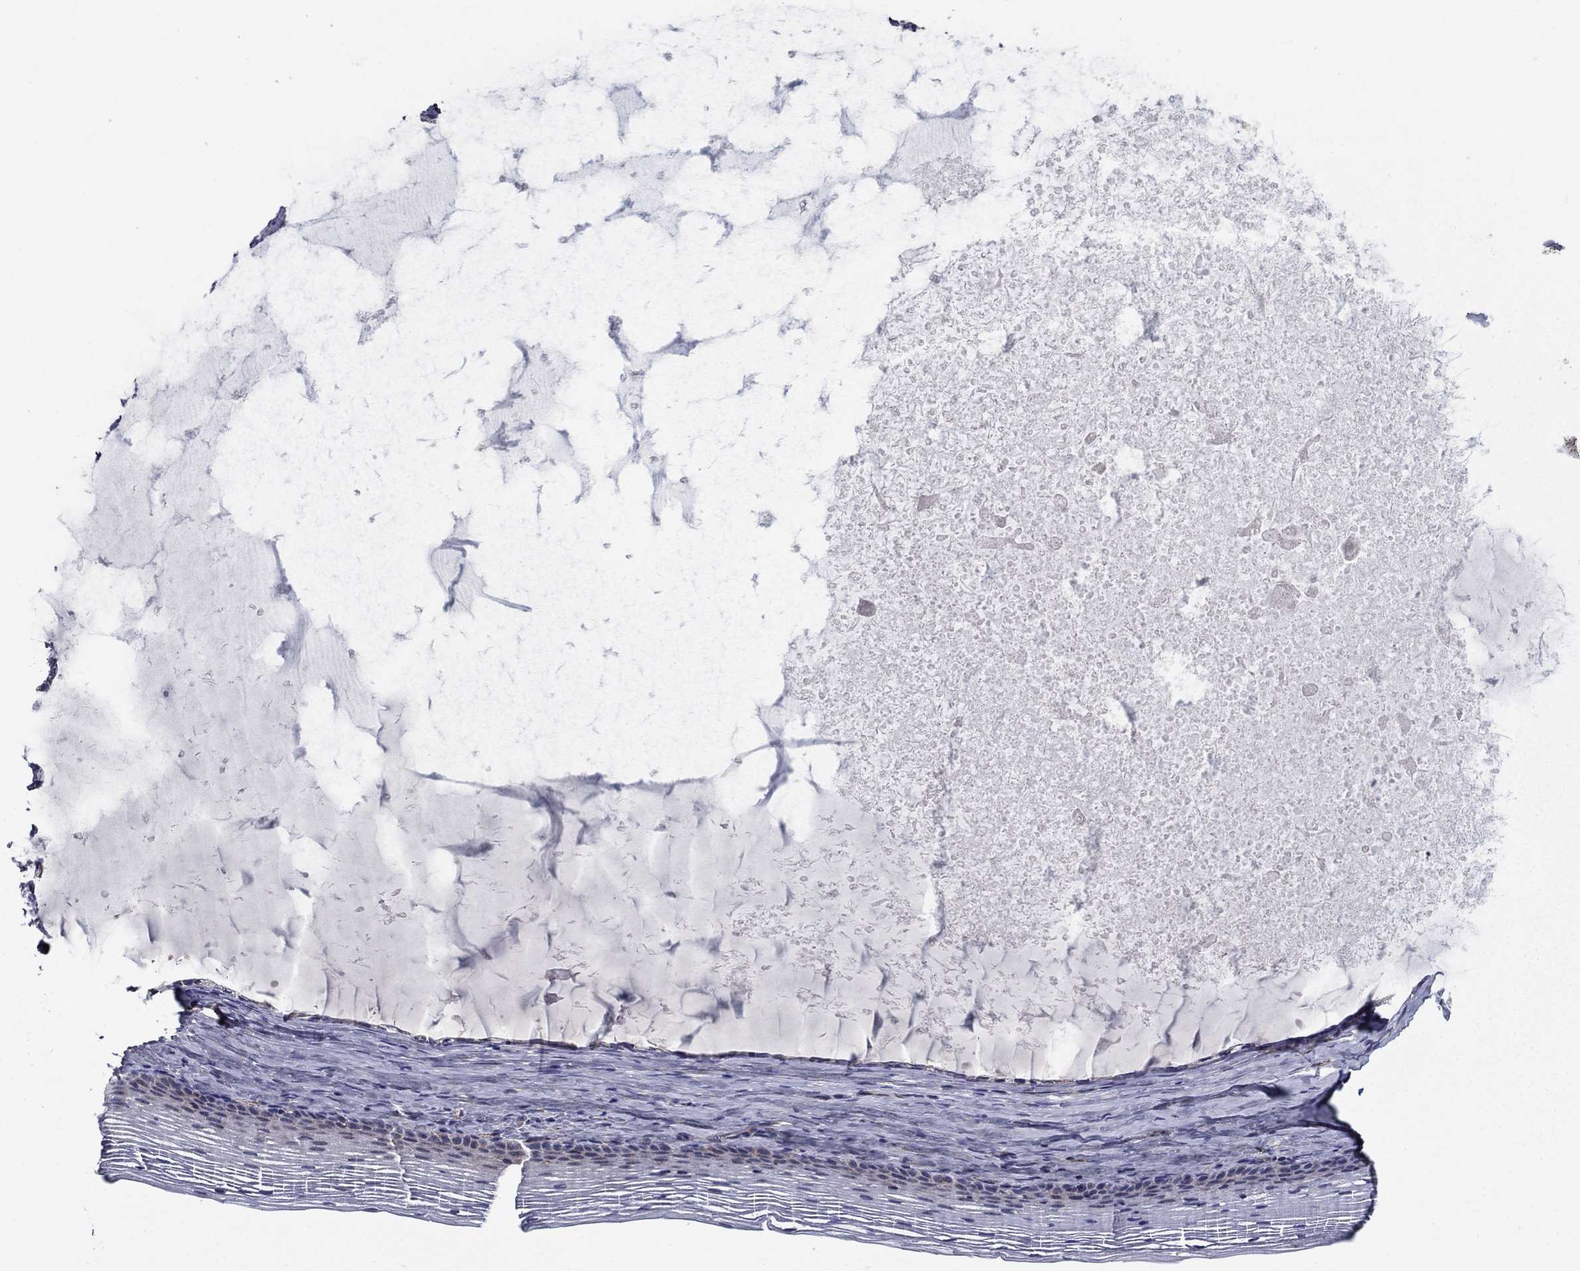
{"staining": {"intensity": "negative", "quantity": "none", "location": "none"}, "tissue": "cervix", "cell_type": "Glandular cells", "image_type": "normal", "snomed": [{"axis": "morphology", "description": "Normal tissue, NOS"}, {"axis": "topography", "description": "Cervix"}], "caption": "Photomicrograph shows no protein expression in glandular cells of benign cervix.", "gene": "LACTB2", "patient": {"sex": "female", "age": 39}}